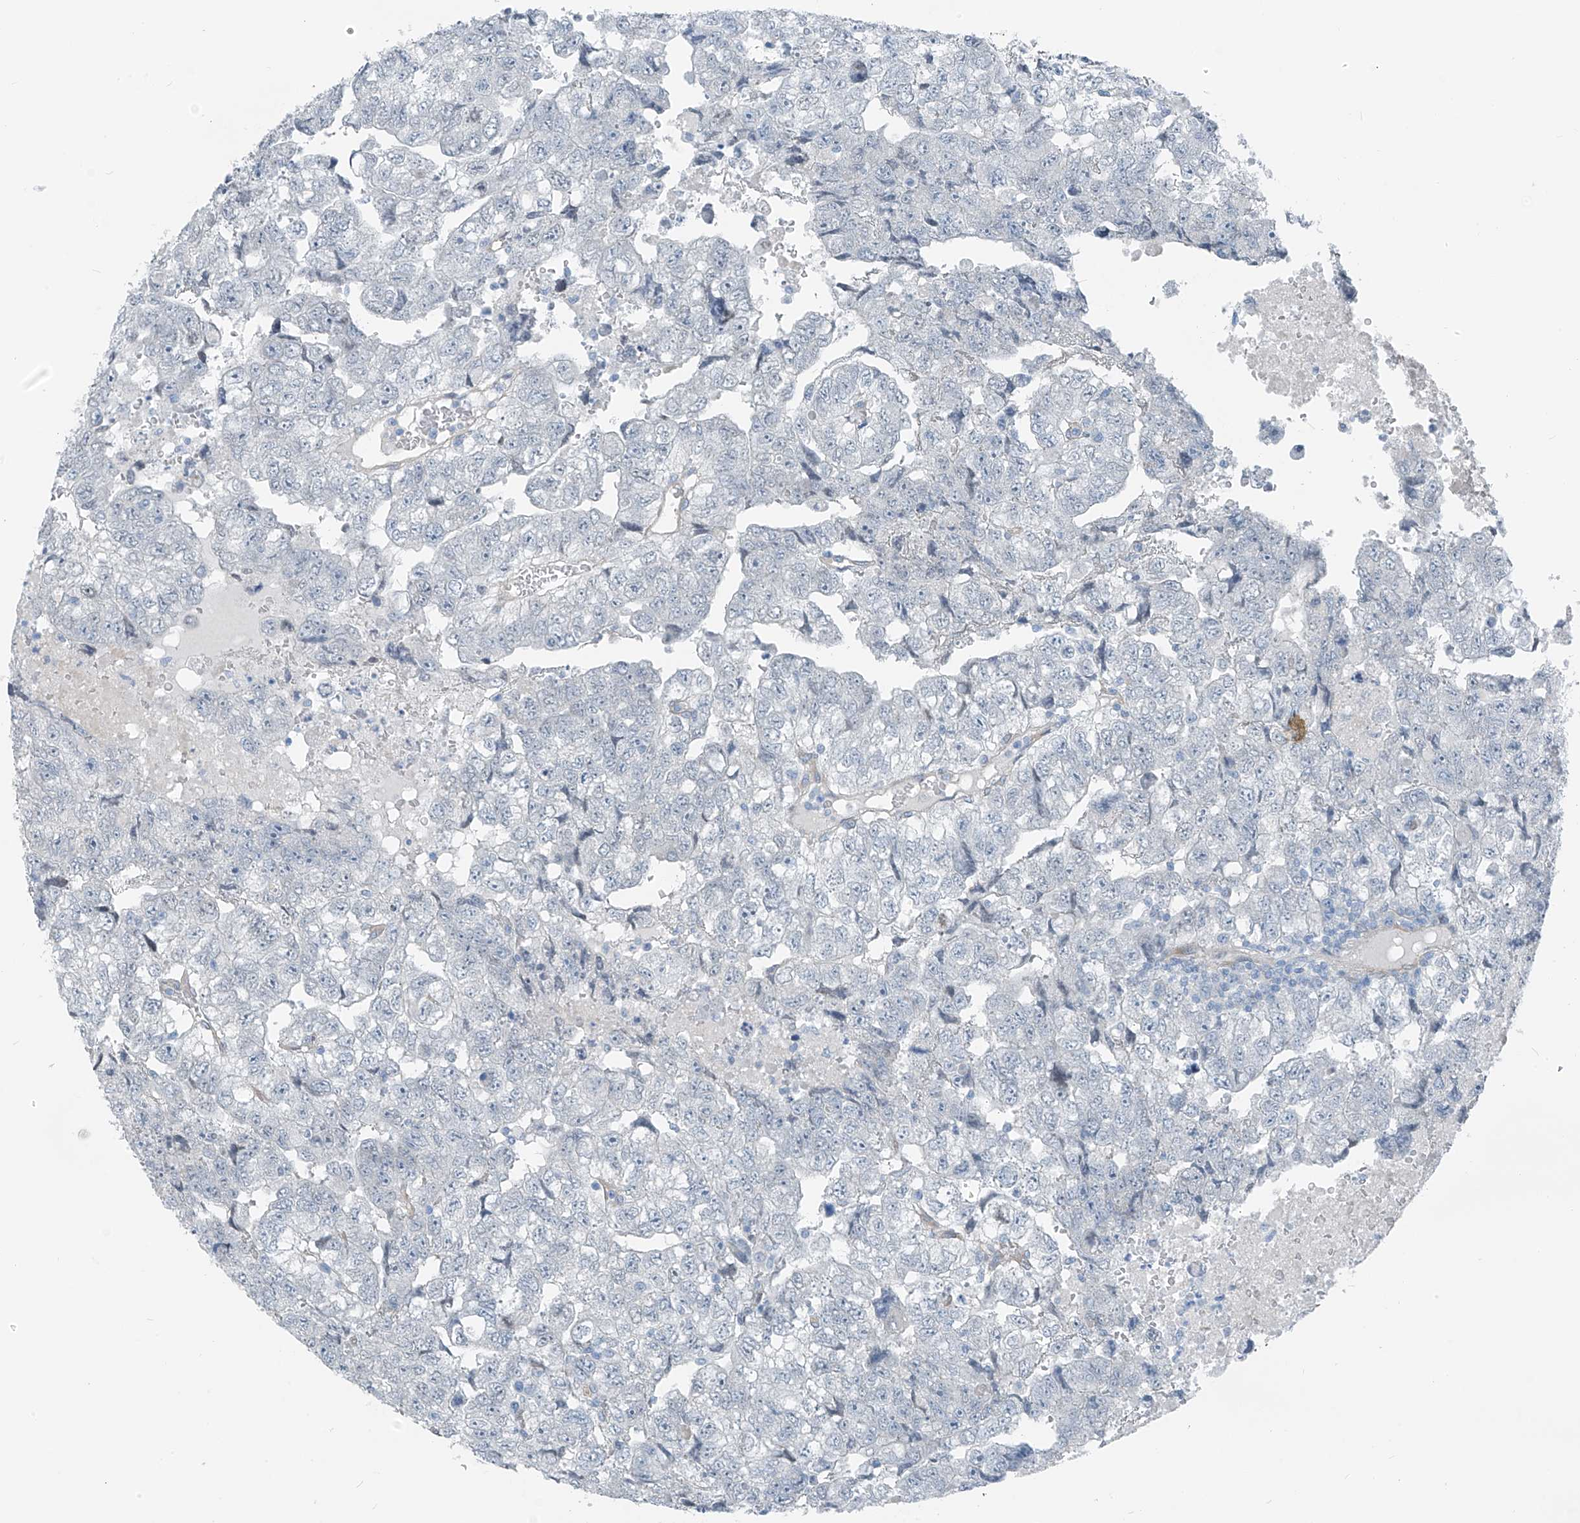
{"staining": {"intensity": "negative", "quantity": "none", "location": "none"}, "tissue": "testis cancer", "cell_type": "Tumor cells", "image_type": "cancer", "snomed": [{"axis": "morphology", "description": "Carcinoma, Embryonal, NOS"}, {"axis": "topography", "description": "Testis"}], "caption": "This is a image of IHC staining of testis cancer, which shows no positivity in tumor cells.", "gene": "TNS2", "patient": {"sex": "male", "age": 36}}